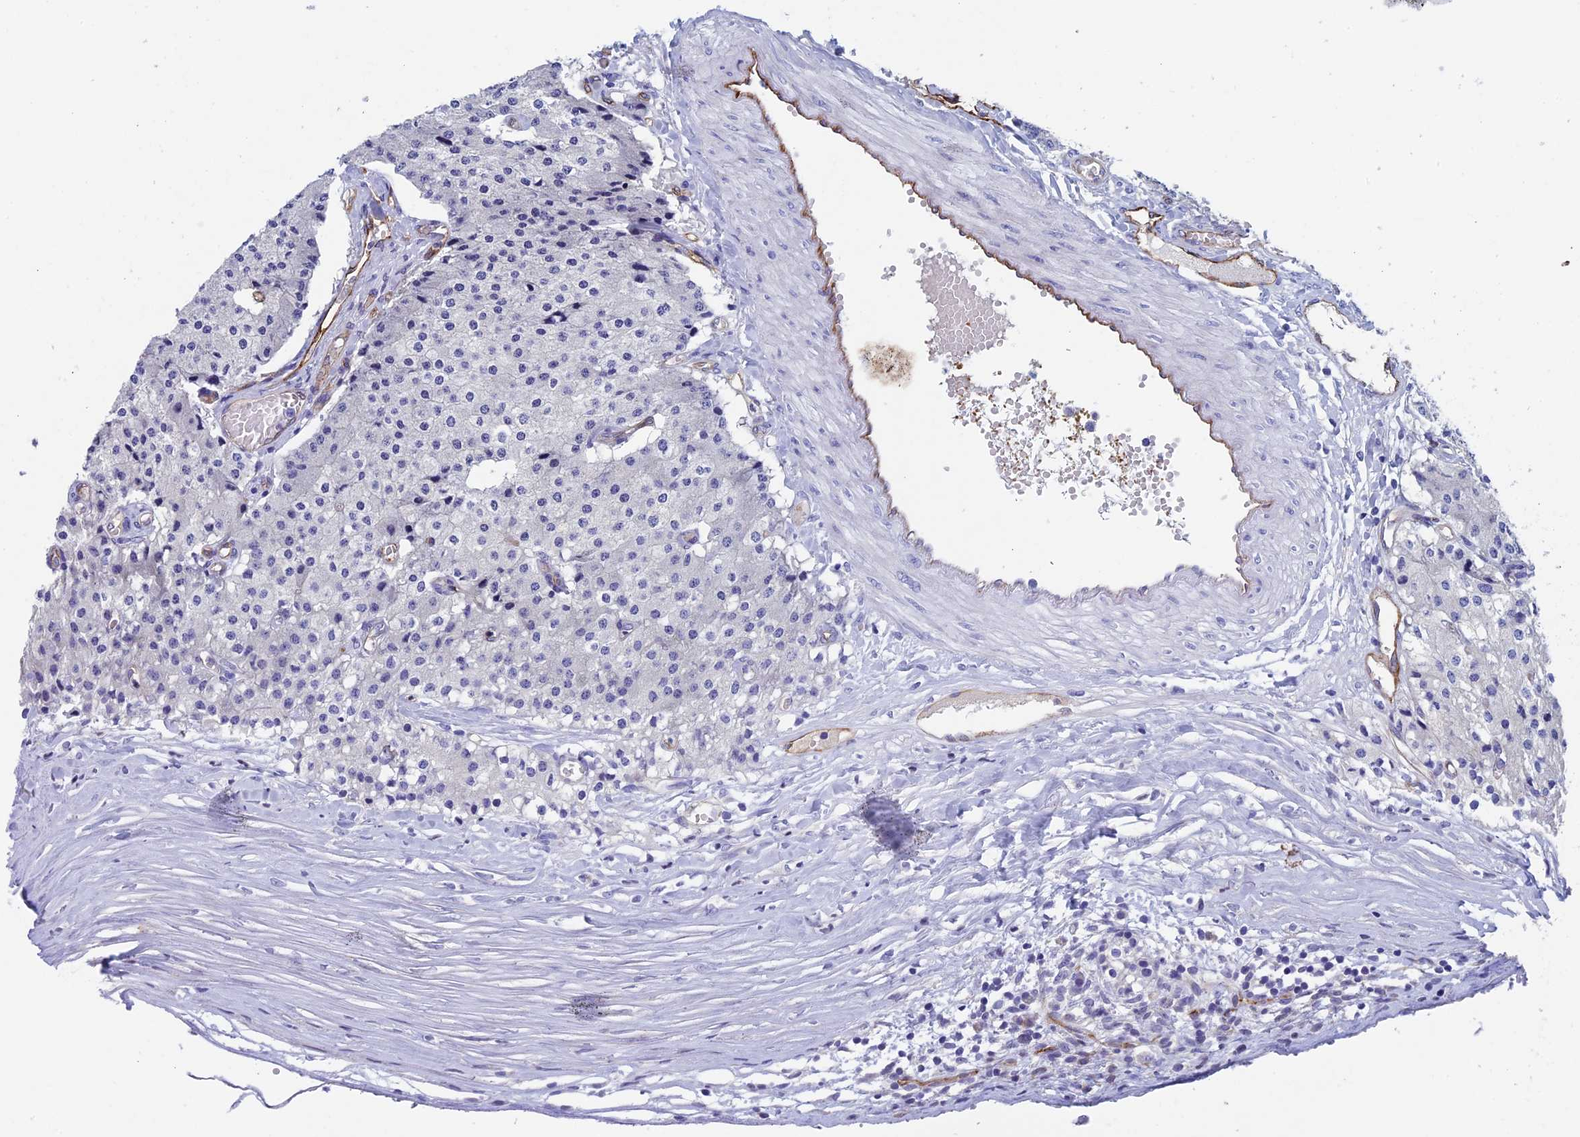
{"staining": {"intensity": "negative", "quantity": "none", "location": "none"}, "tissue": "carcinoid", "cell_type": "Tumor cells", "image_type": "cancer", "snomed": [{"axis": "morphology", "description": "Carcinoid, malignant, NOS"}, {"axis": "topography", "description": "Colon"}], "caption": "There is no significant positivity in tumor cells of malignant carcinoid. The staining is performed using DAB brown chromogen with nuclei counter-stained in using hematoxylin.", "gene": "INSYN1", "patient": {"sex": "female", "age": 52}}